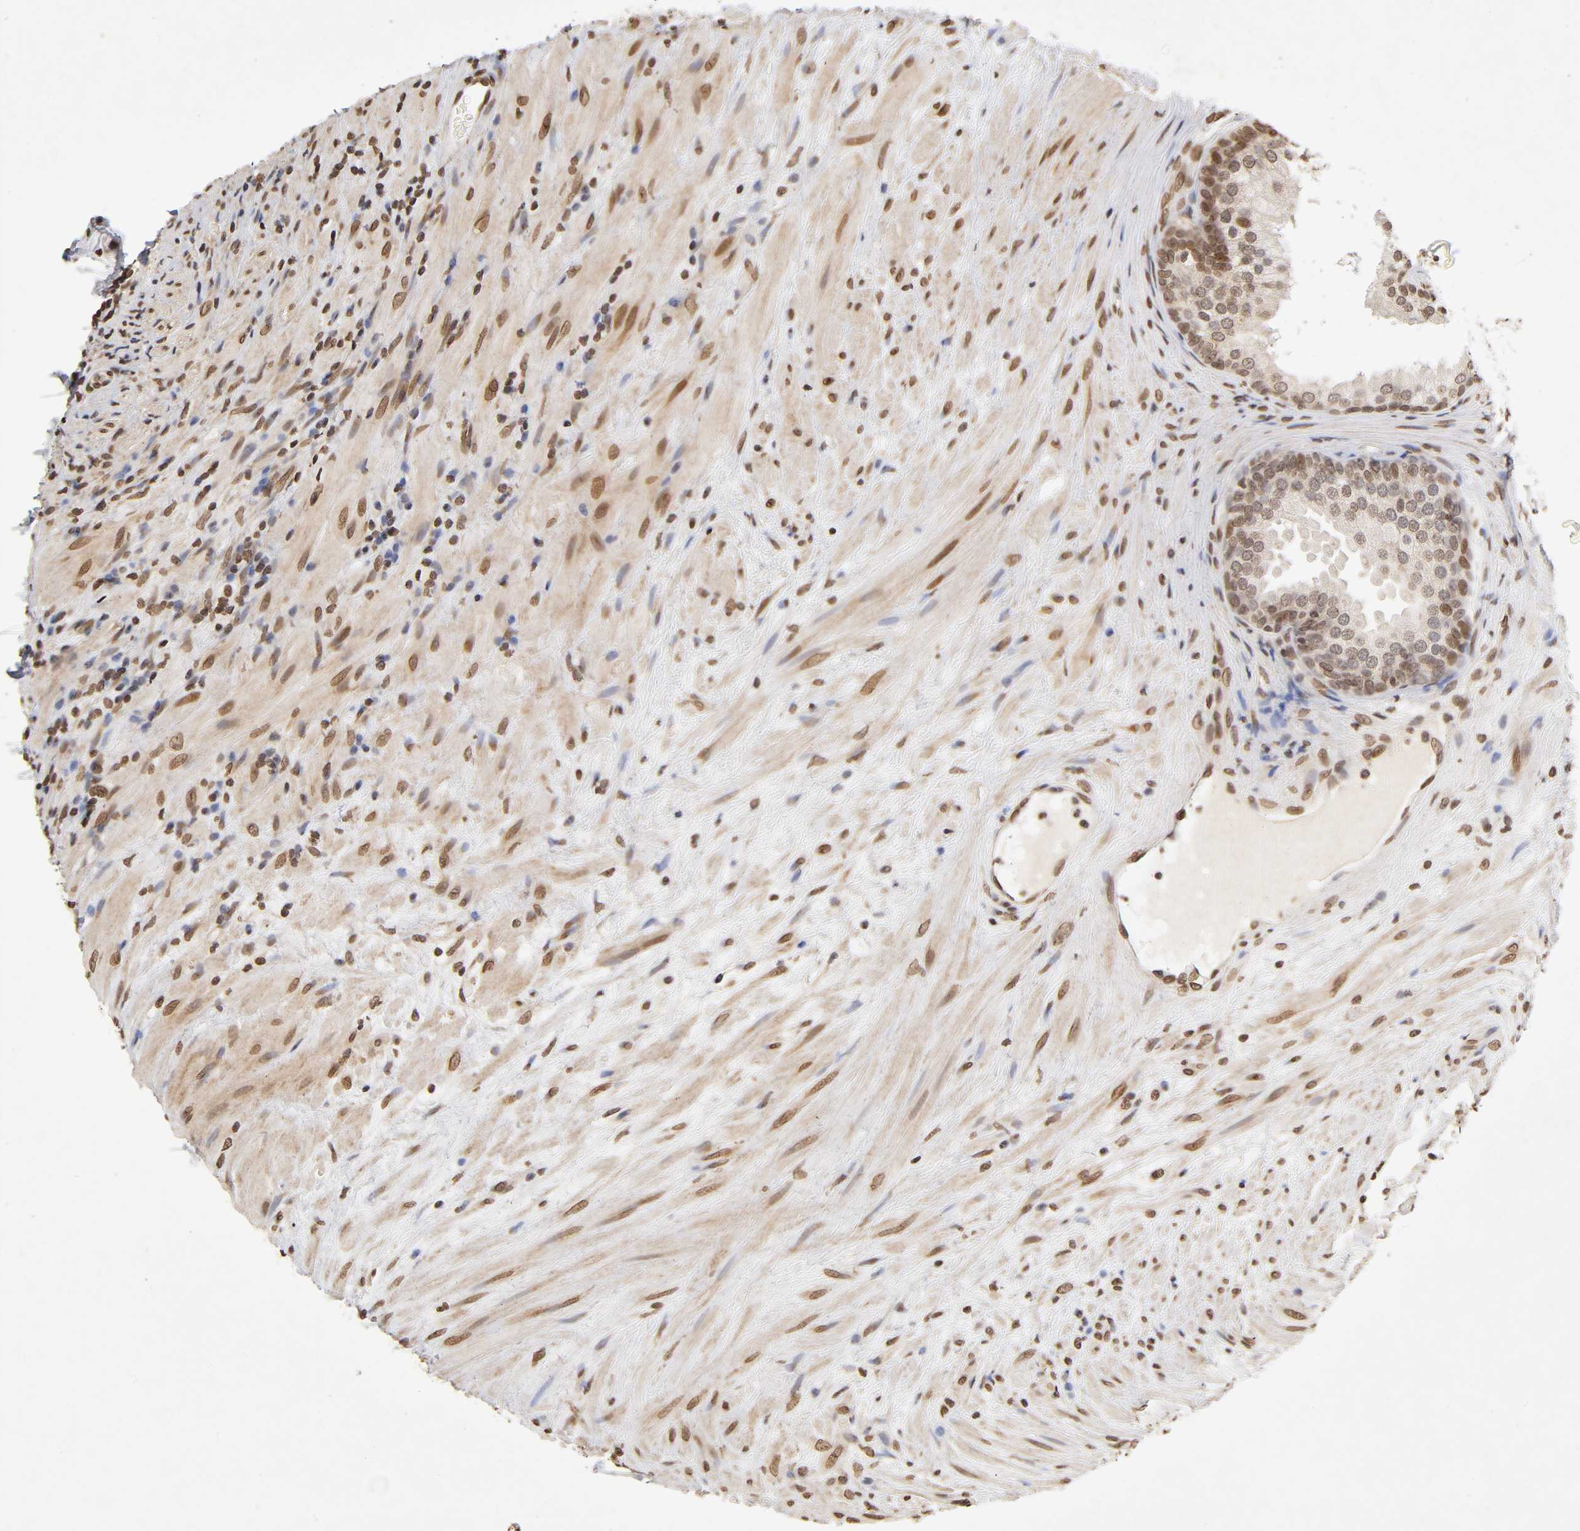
{"staining": {"intensity": "weak", "quantity": ">75%", "location": "nuclear"}, "tissue": "prostate", "cell_type": "Glandular cells", "image_type": "normal", "snomed": [{"axis": "morphology", "description": "Normal tissue, NOS"}, {"axis": "topography", "description": "Prostate"}], "caption": "The micrograph exhibits immunohistochemical staining of normal prostate. There is weak nuclear staining is seen in approximately >75% of glandular cells. (DAB = brown stain, brightfield microscopy at high magnification).", "gene": "MLLT6", "patient": {"sex": "male", "age": 76}}